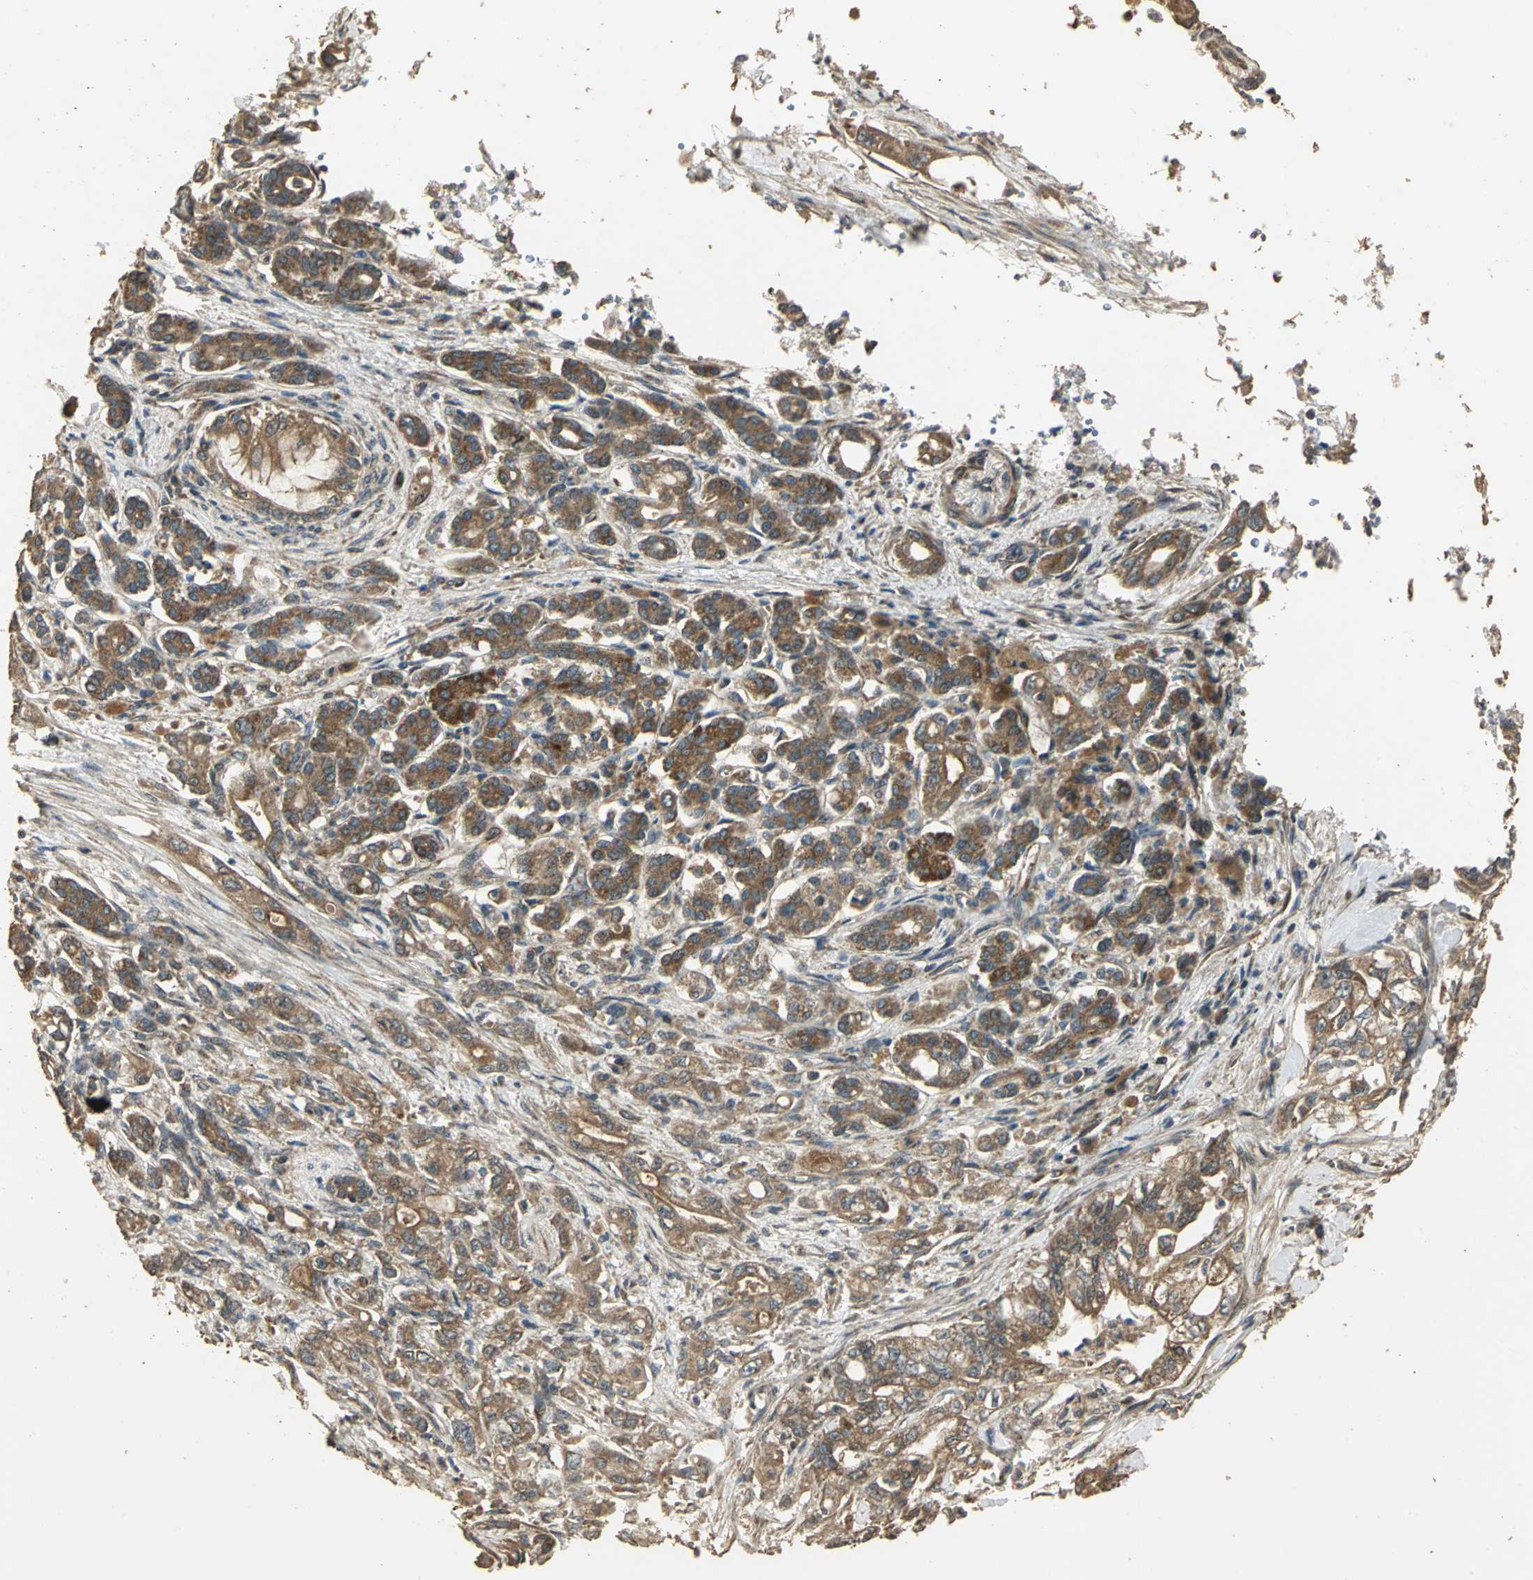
{"staining": {"intensity": "moderate", "quantity": ">75%", "location": "cytoplasmic/membranous"}, "tissue": "pancreatic cancer", "cell_type": "Tumor cells", "image_type": "cancer", "snomed": [{"axis": "morphology", "description": "Normal tissue, NOS"}, {"axis": "topography", "description": "Pancreas"}], "caption": "This histopathology image demonstrates immunohistochemistry (IHC) staining of pancreatic cancer, with medium moderate cytoplasmic/membranous expression in about >75% of tumor cells.", "gene": "KANK1", "patient": {"sex": "male", "age": 42}}